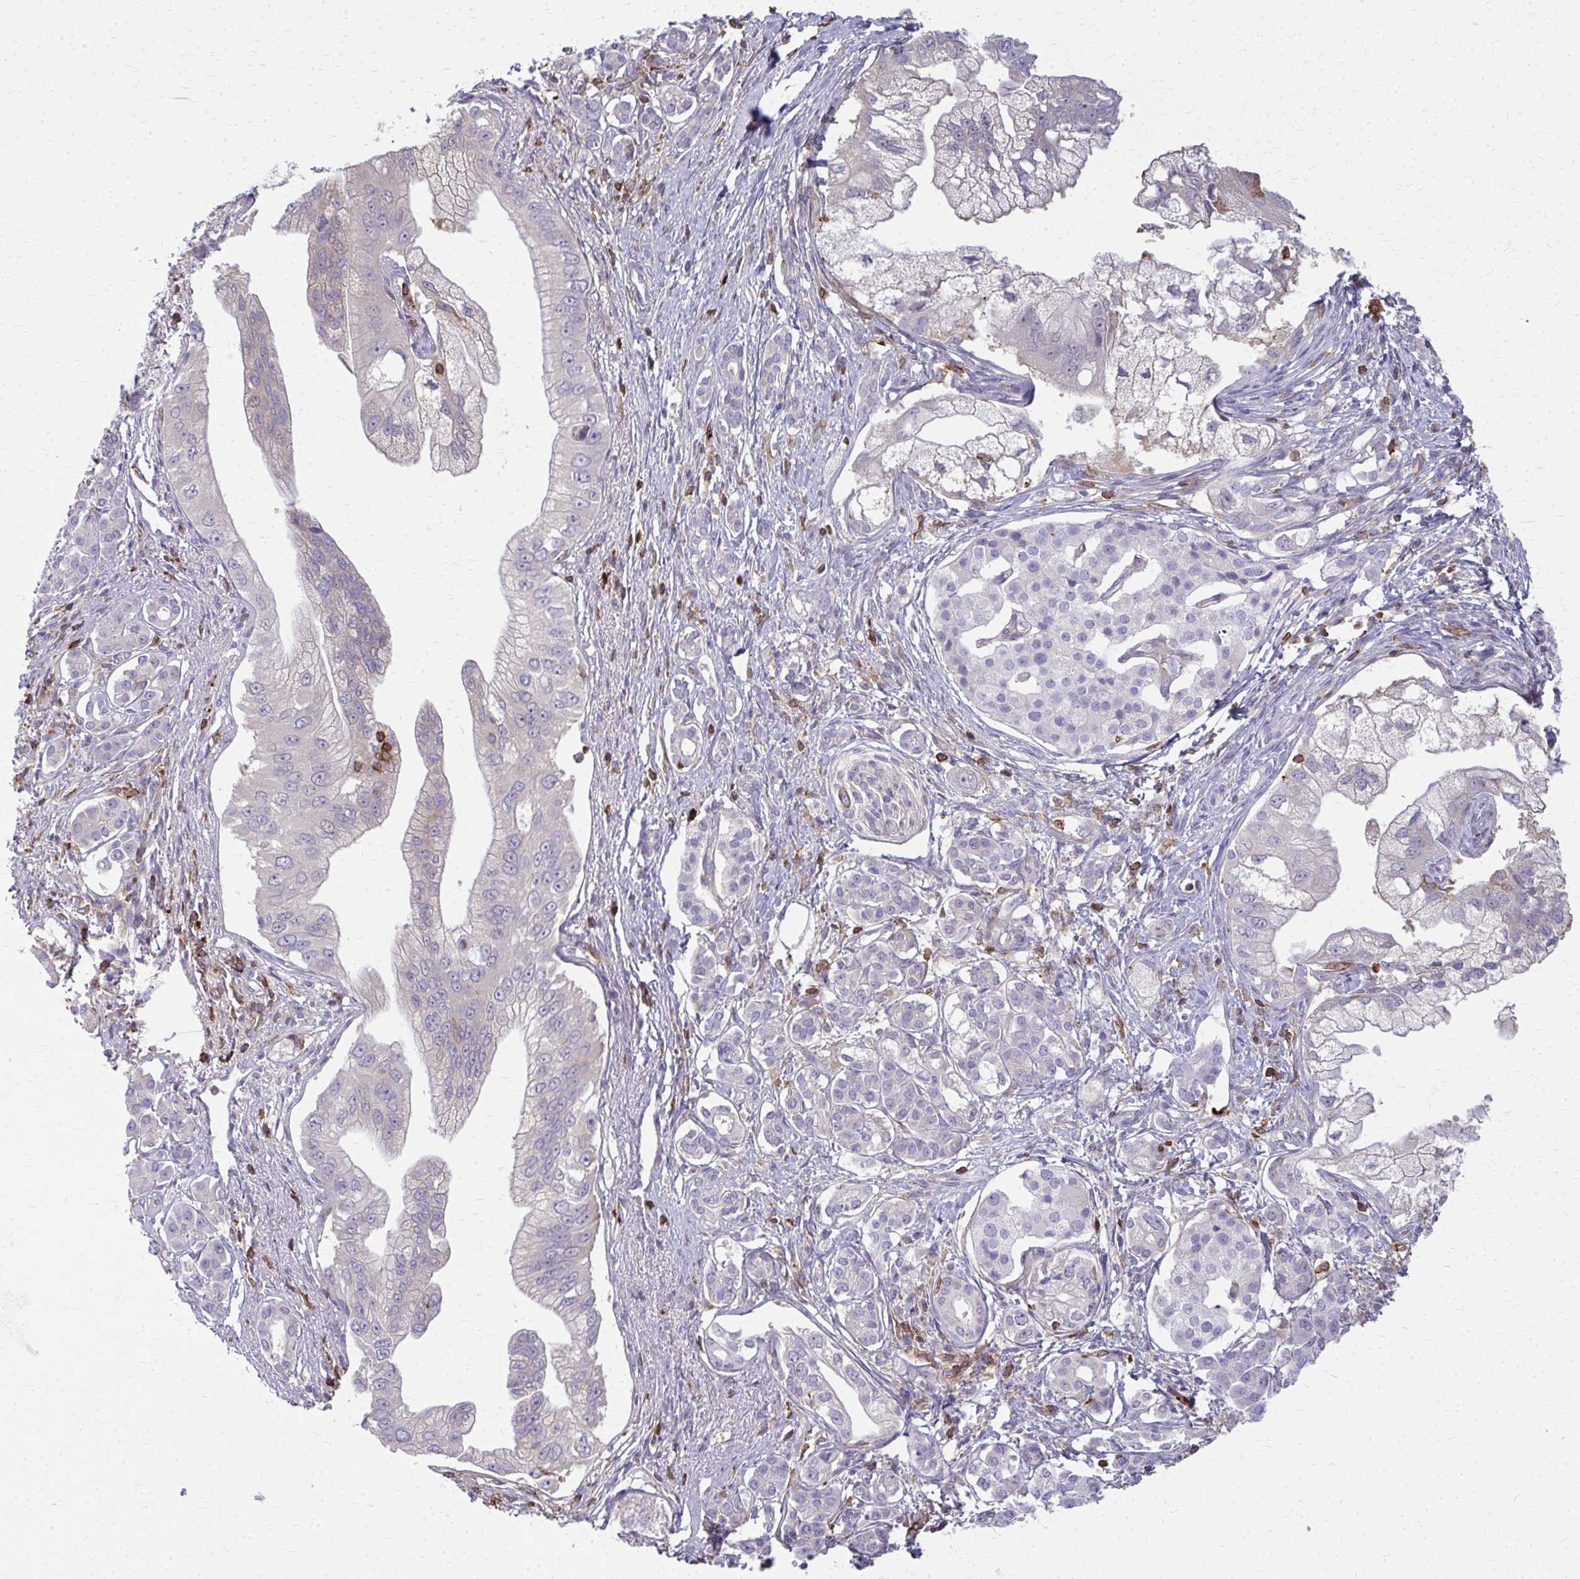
{"staining": {"intensity": "negative", "quantity": "none", "location": "none"}, "tissue": "pancreatic cancer", "cell_type": "Tumor cells", "image_type": "cancer", "snomed": [{"axis": "morphology", "description": "Adenocarcinoma, NOS"}, {"axis": "topography", "description": "Pancreas"}], "caption": "Immunohistochemistry of pancreatic cancer exhibits no staining in tumor cells.", "gene": "AP5M1", "patient": {"sex": "male", "age": 70}}